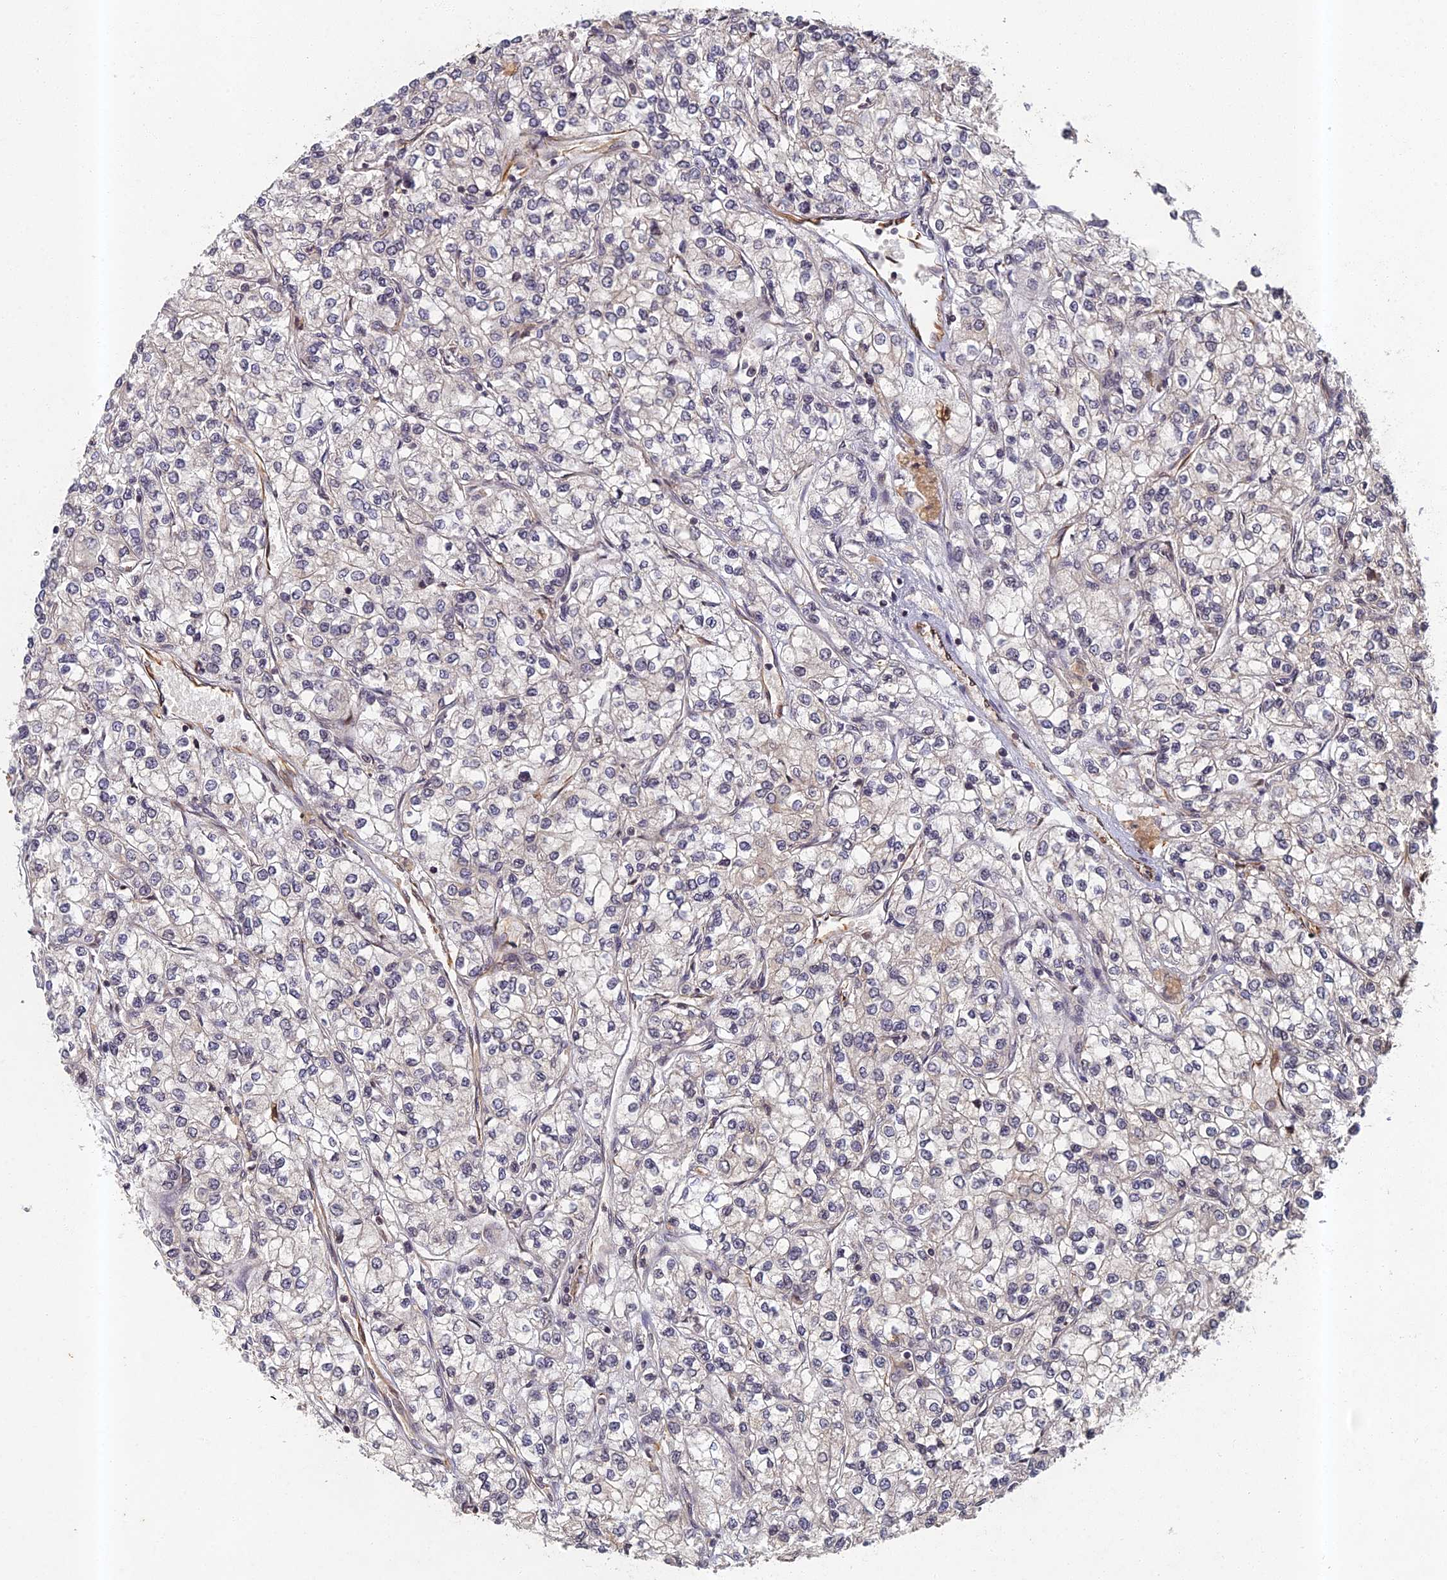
{"staining": {"intensity": "negative", "quantity": "none", "location": "none"}, "tissue": "renal cancer", "cell_type": "Tumor cells", "image_type": "cancer", "snomed": [{"axis": "morphology", "description": "Adenocarcinoma, NOS"}, {"axis": "topography", "description": "Kidney"}], "caption": "Immunohistochemistry histopathology image of human renal cancer stained for a protein (brown), which shows no staining in tumor cells.", "gene": "ABCB10", "patient": {"sex": "male", "age": 80}}